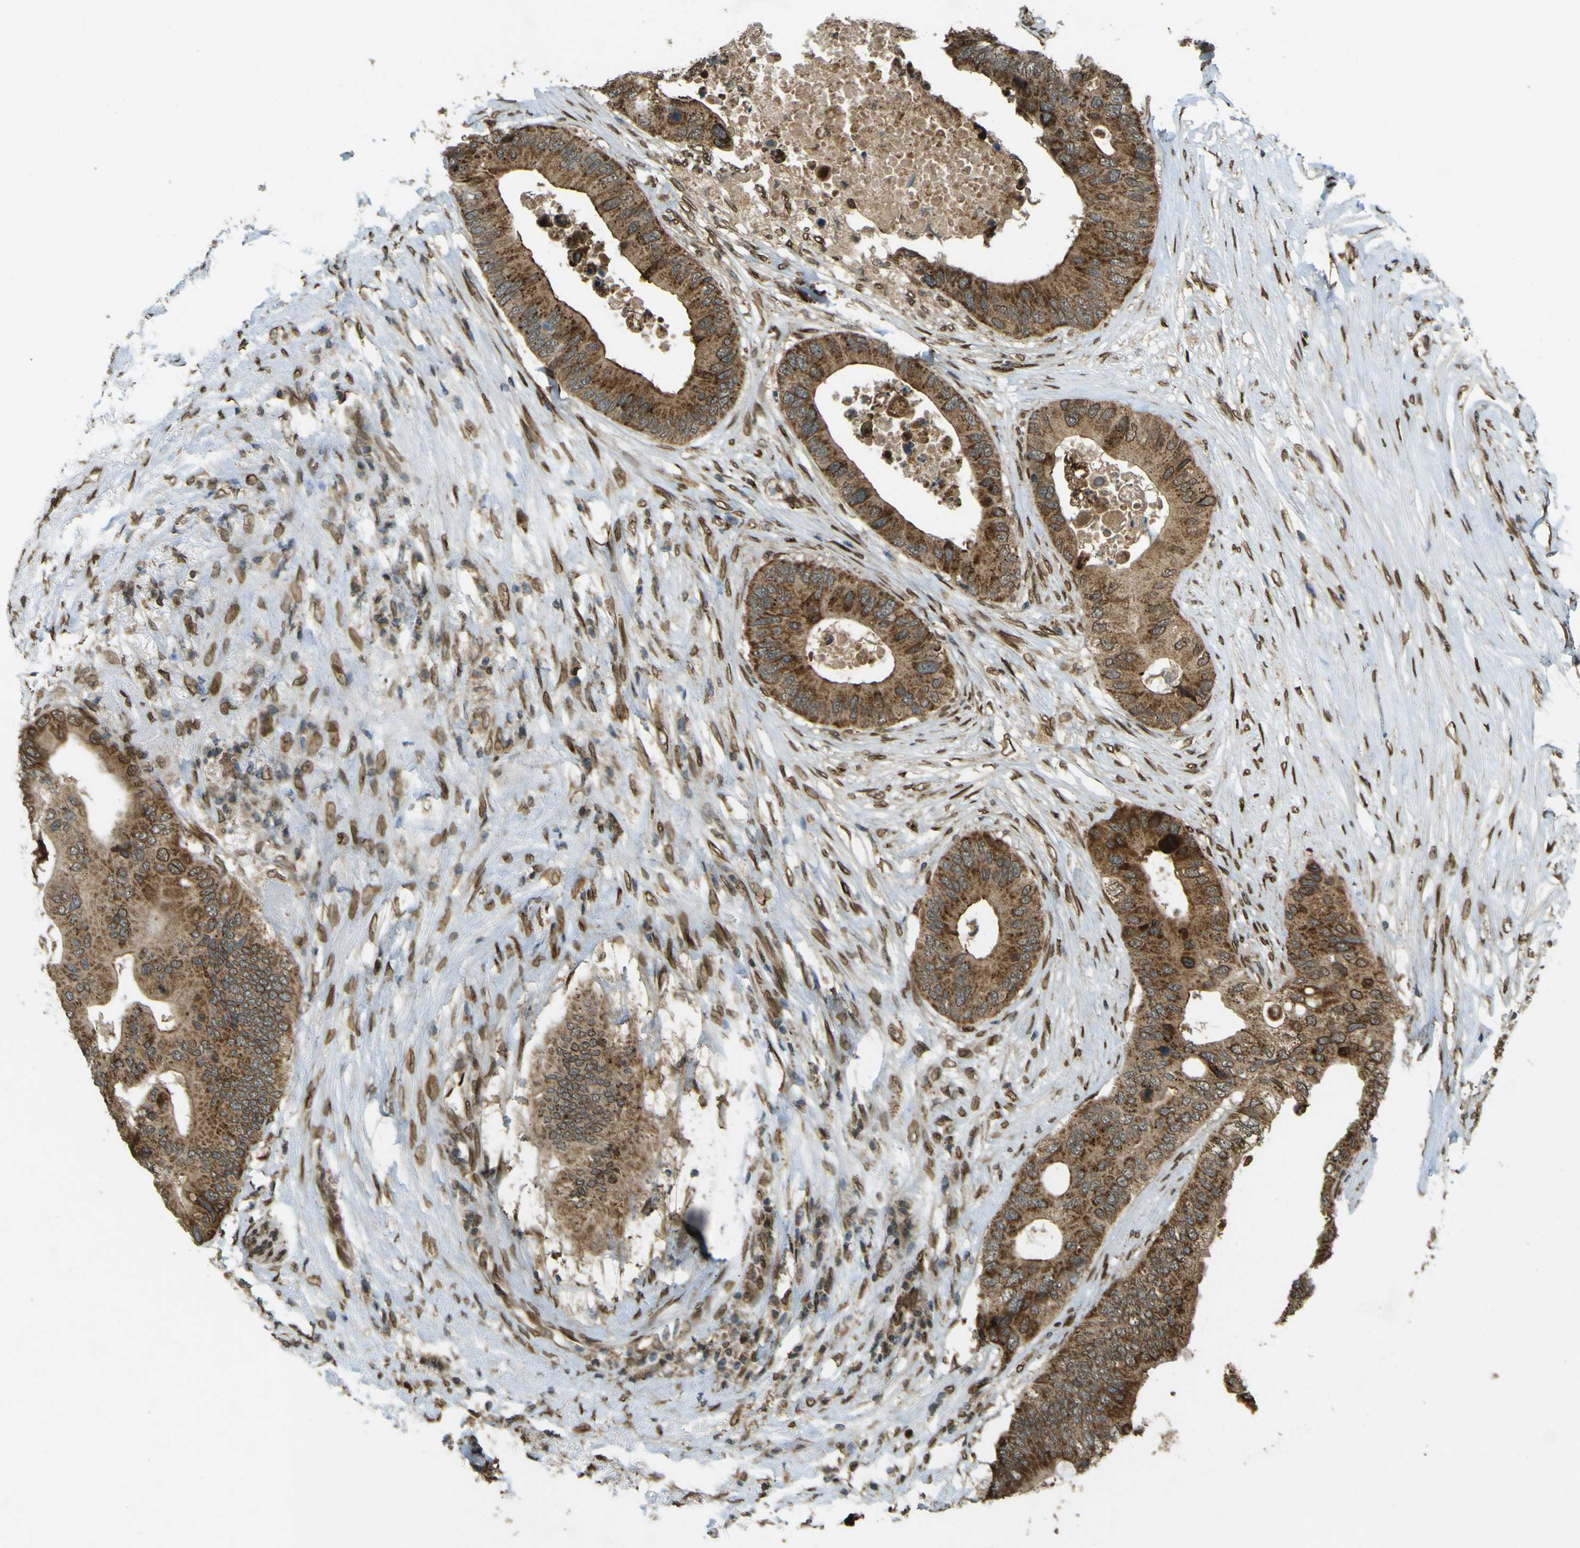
{"staining": {"intensity": "moderate", "quantity": ">75%", "location": "cytoplasmic/membranous"}, "tissue": "colorectal cancer", "cell_type": "Tumor cells", "image_type": "cancer", "snomed": [{"axis": "morphology", "description": "Adenocarcinoma, NOS"}, {"axis": "topography", "description": "Colon"}], "caption": "Approximately >75% of tumor cells in human colorectal cancer show moderate cytoplasmic/membranous protein positivity as visualized by brown immunohistochemical staining.", "gene": "GALNT1", "patient": {"sex": "male", "age": 71}}